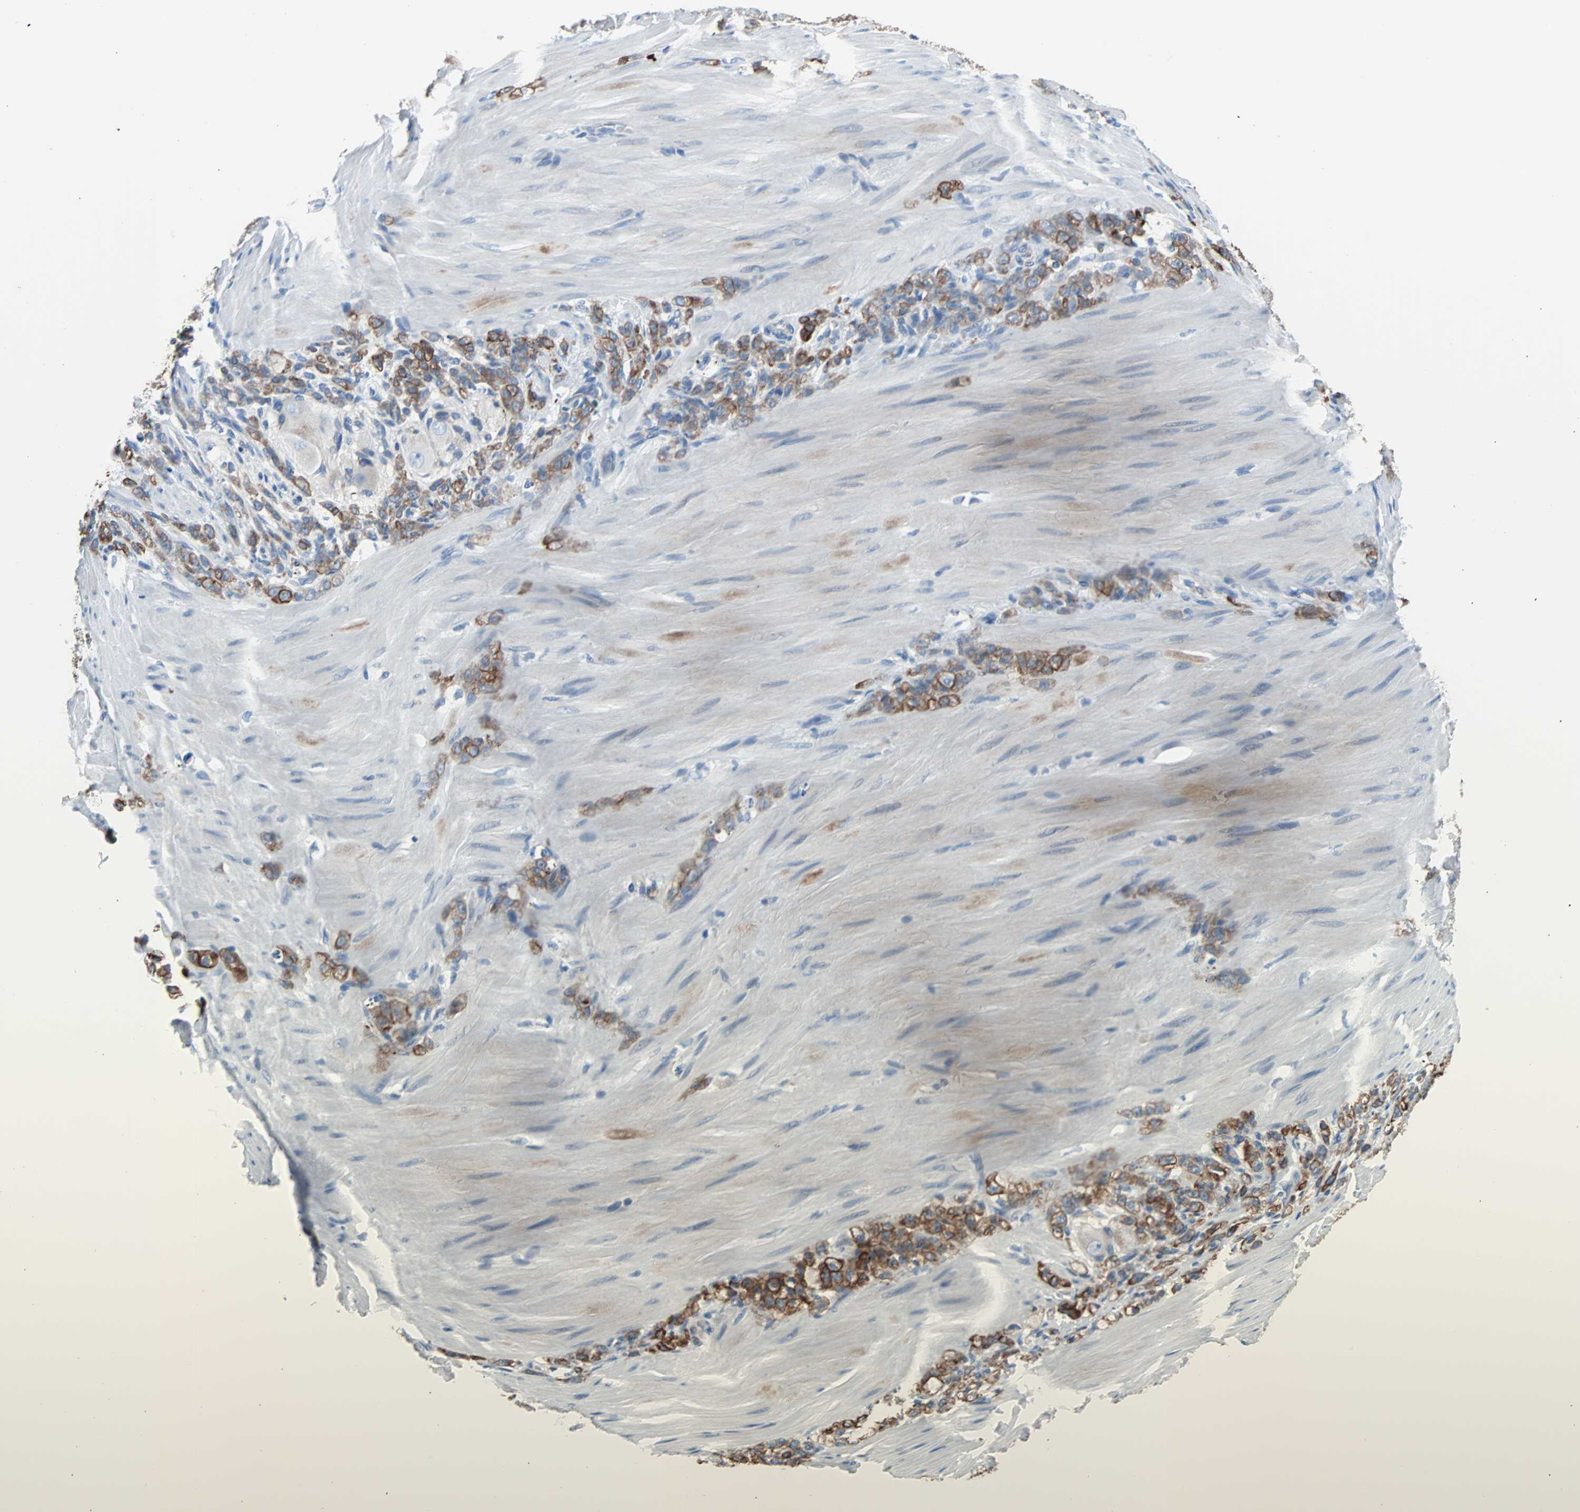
{"staining": {"intensity": "strong", "quantity": ">75%", "location": "cytoplasmic/membranous"}, "tissue": "stomach cancer", "cell_type": "Tumor cells", "image_type": "cancer", "snomed": [{"axis": "morphology", "description": "Adenocarcinoma, NOS"}, {"axis": "topography", "description": "Stomach"}], "caption": "About >75% of tumor cells in human stomach cancer show strong cytoplasmic/membranous protein positivity as visualized by brown immunohistochemical staining.", "gene": "KRT7", "patient": {"sex": "male", "age": 82}}